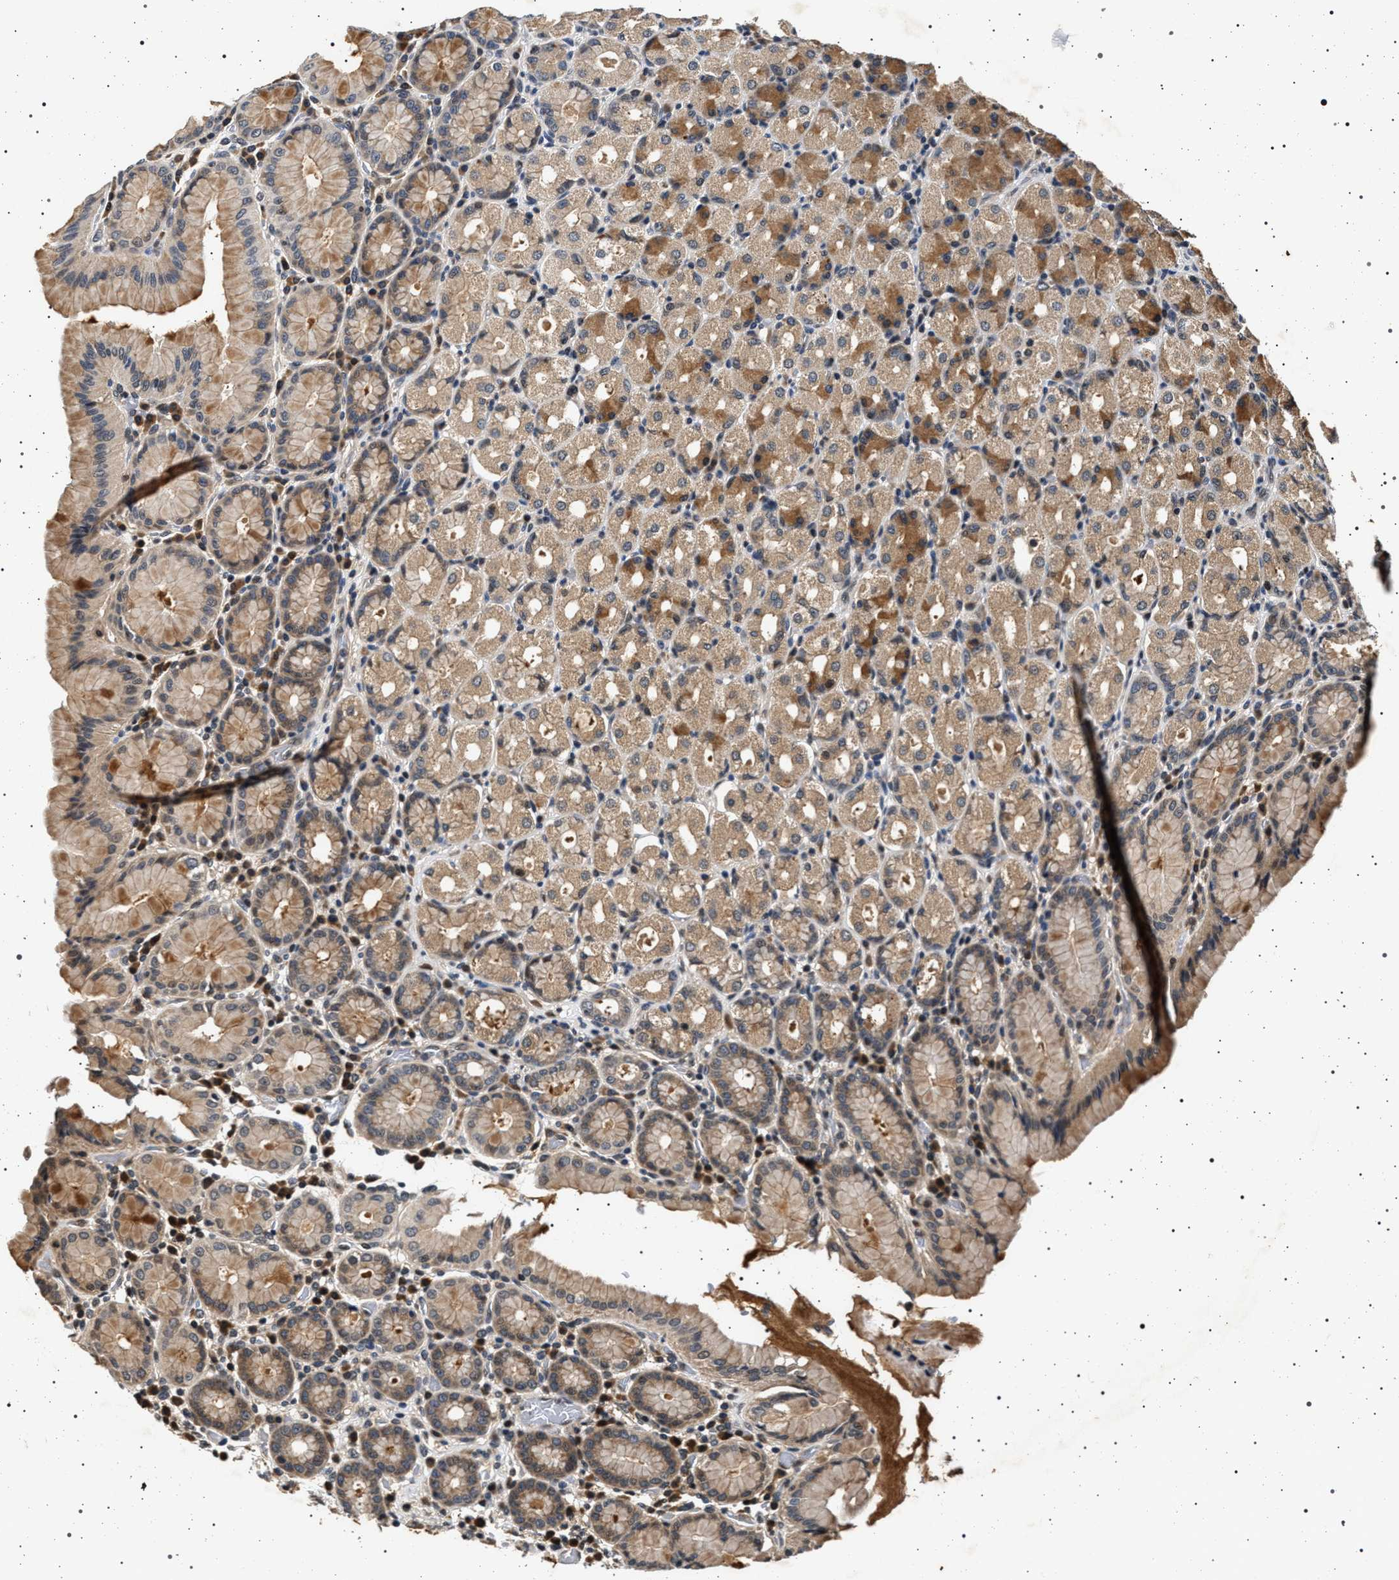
{"staining": {"intensity": "moderate", "quantity": ">75%", "location": "cytoplasmic/membranous"}, "tissue": "stomach", "cell_type": "Glandular cells", "image_type": "normal", "snomed": [{"axis": "morphology", "description": "Normal tissue, NOS"}, {"axis": "topography", "description": "Stomach, upper"}], "caption": "High-magnification brightfield microscopy of normal stomach stained with DAB (brown) and counterstained with hematoxylin (blue). glandular cells exhibit moderate cytoplasmic/membranous staining is appreciated in approximately>75% of cells. (Brightfield microscopy of DAB IHC at high magnification).", "gene": "CDKN1B", "patient": {"sex": "male", "age": 68}}